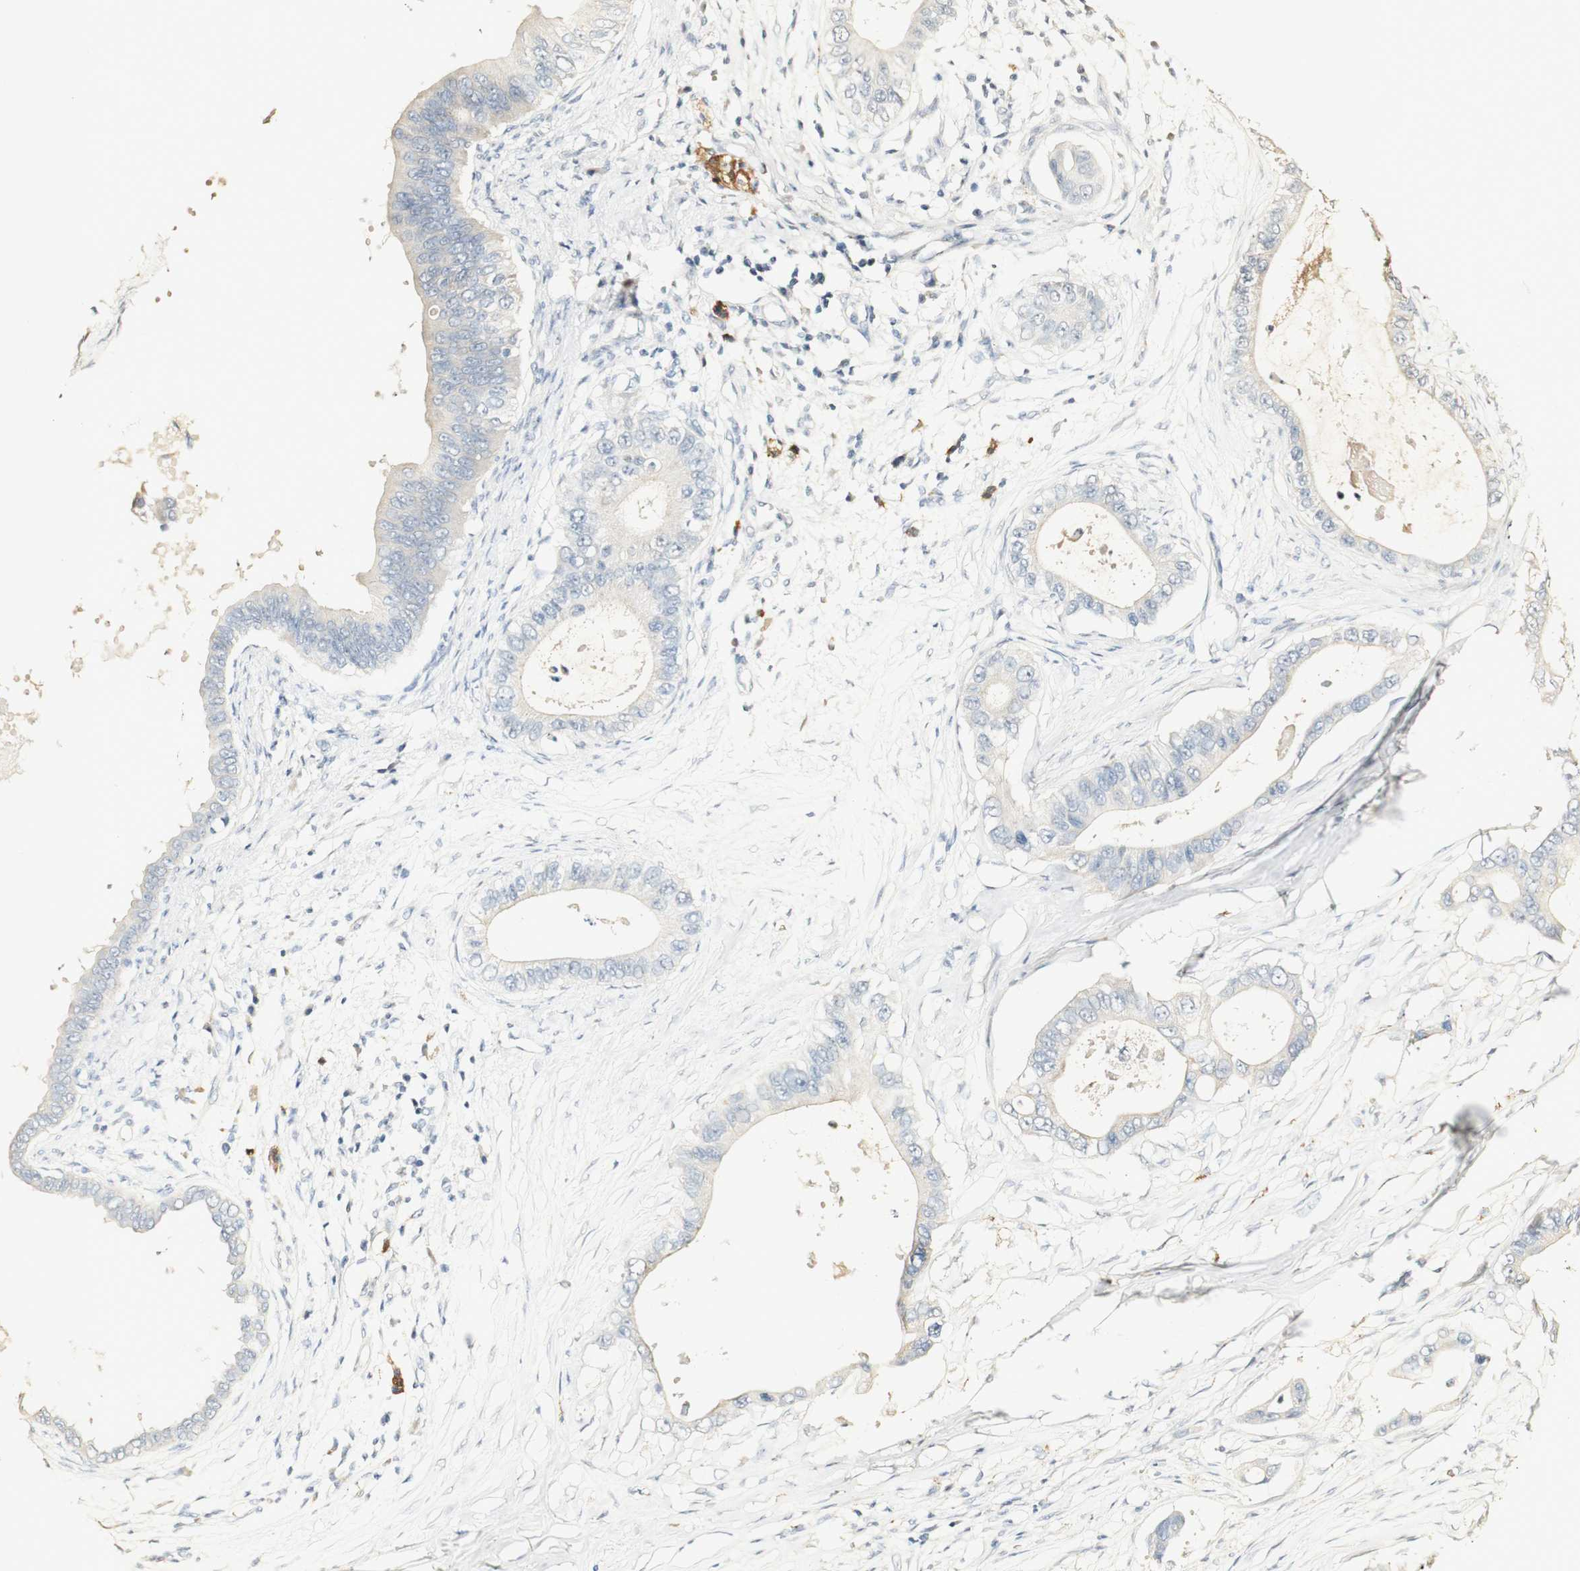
{"staining": {"intensity": "negative", "quantity": "none", "location": "none"}, "tissue": "pancreatic cancer", "cell_type": "Tumor cells", "image_type": "cancer", "snomed": [{"axis": "morphology", "description": "Adenocarcinoma, NOS"}, {"axis": "topography", "description": "Pancreas"}], "caption": "IHC image of adenocarcinoma (pancreatic) stained for a protein (brown), which reveals no expression in tumor cells.", "gene": "SYT7", "patient": {"sex": "male", "age": 77}}